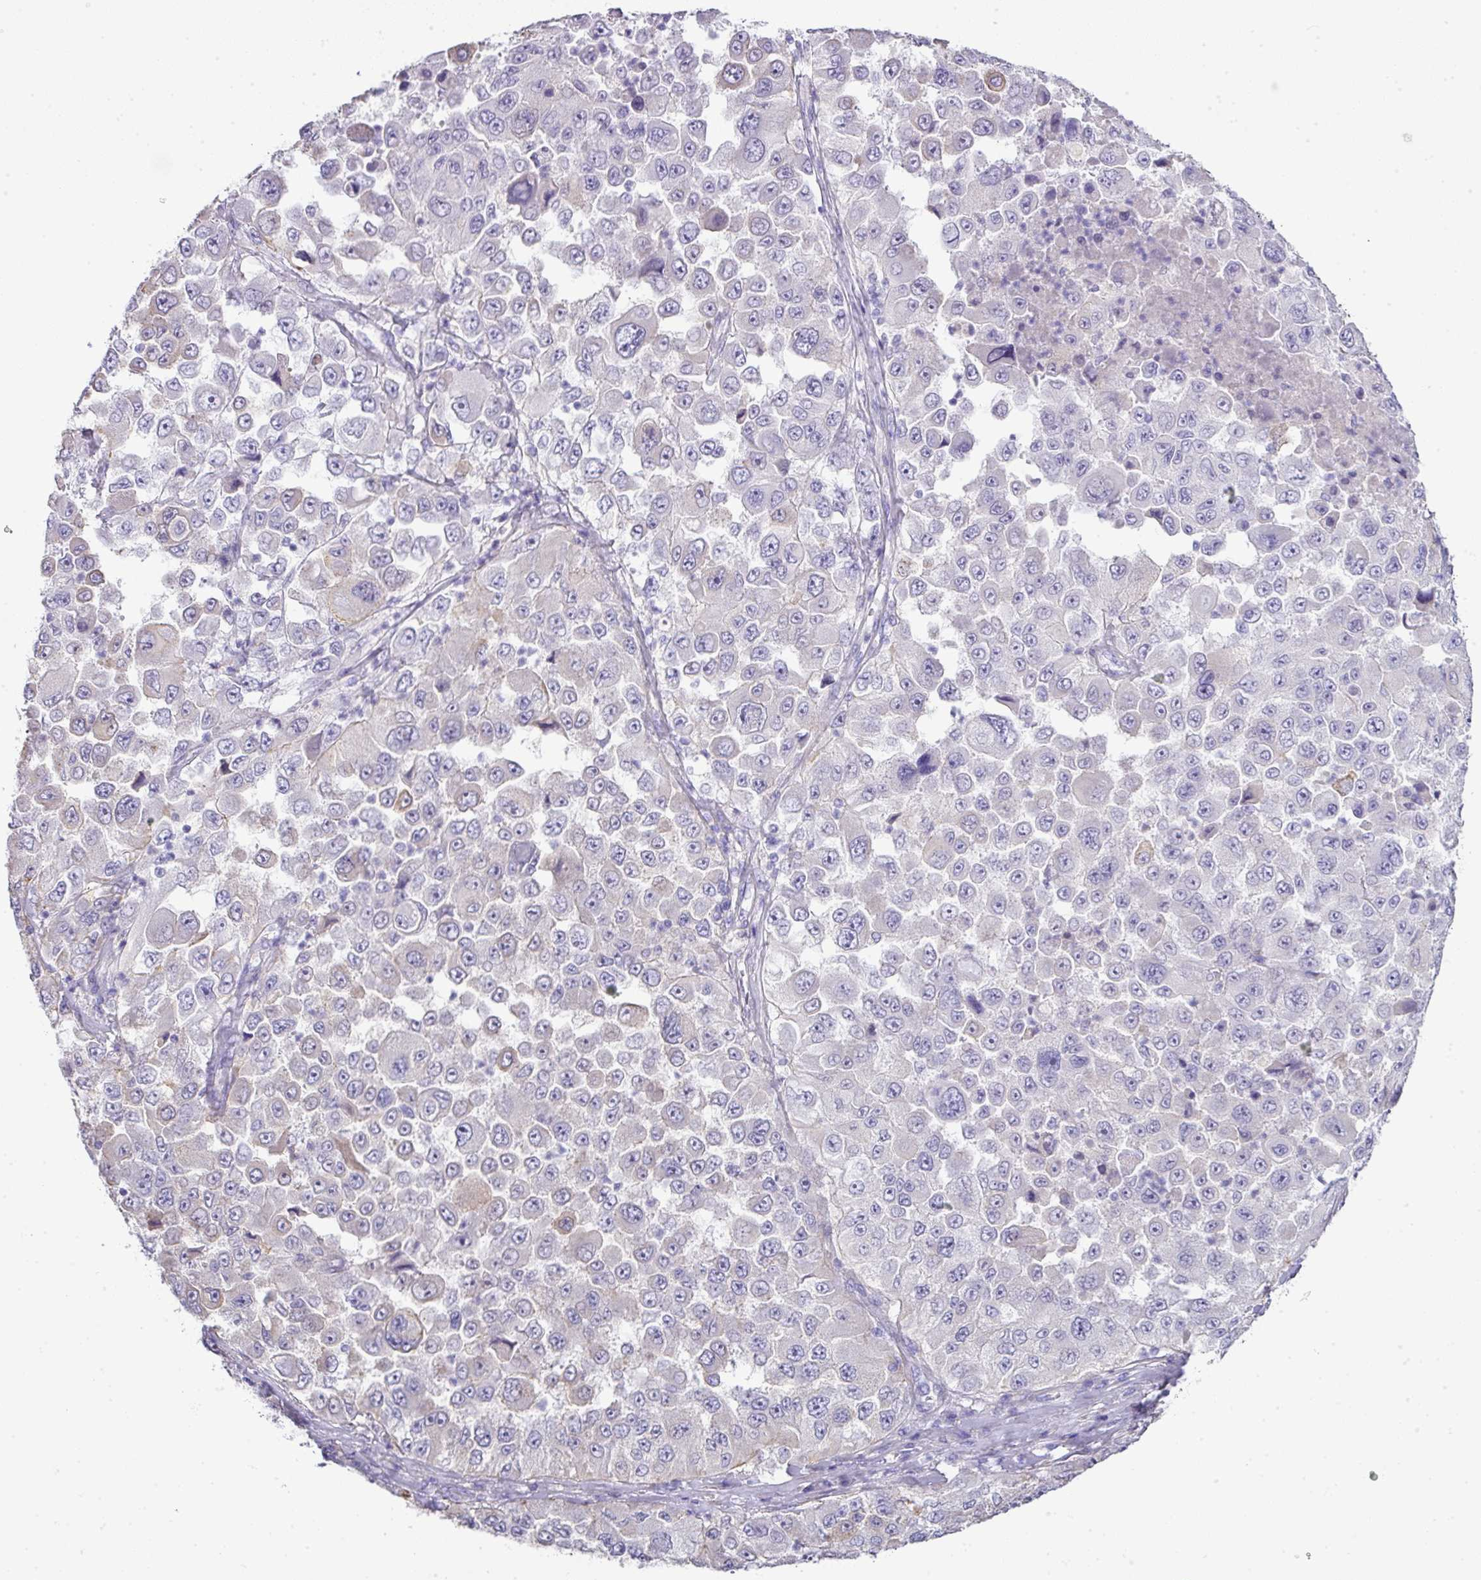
{"staining": {"intensity": "negative", "quantity": "none", "location": "none"}, "tissue": "melanoma", "cell_type": "Tumor cells", "image_type": "cancer", "snomed": [{"axis": "morphology", "description": "Malignant melanoma, Metastatic site"}, {"axis": "topography", "description": "Lymph node"}], "caption": "High magnification brightfield microscopy of malignant melanoma (metastatic site) stained with DAB (brown) and counterstained with hematoxylin (blue): tumor cells show no significant expression.", "gene": "BCL11A", "patient": {"sex": "male", "age": 62}}